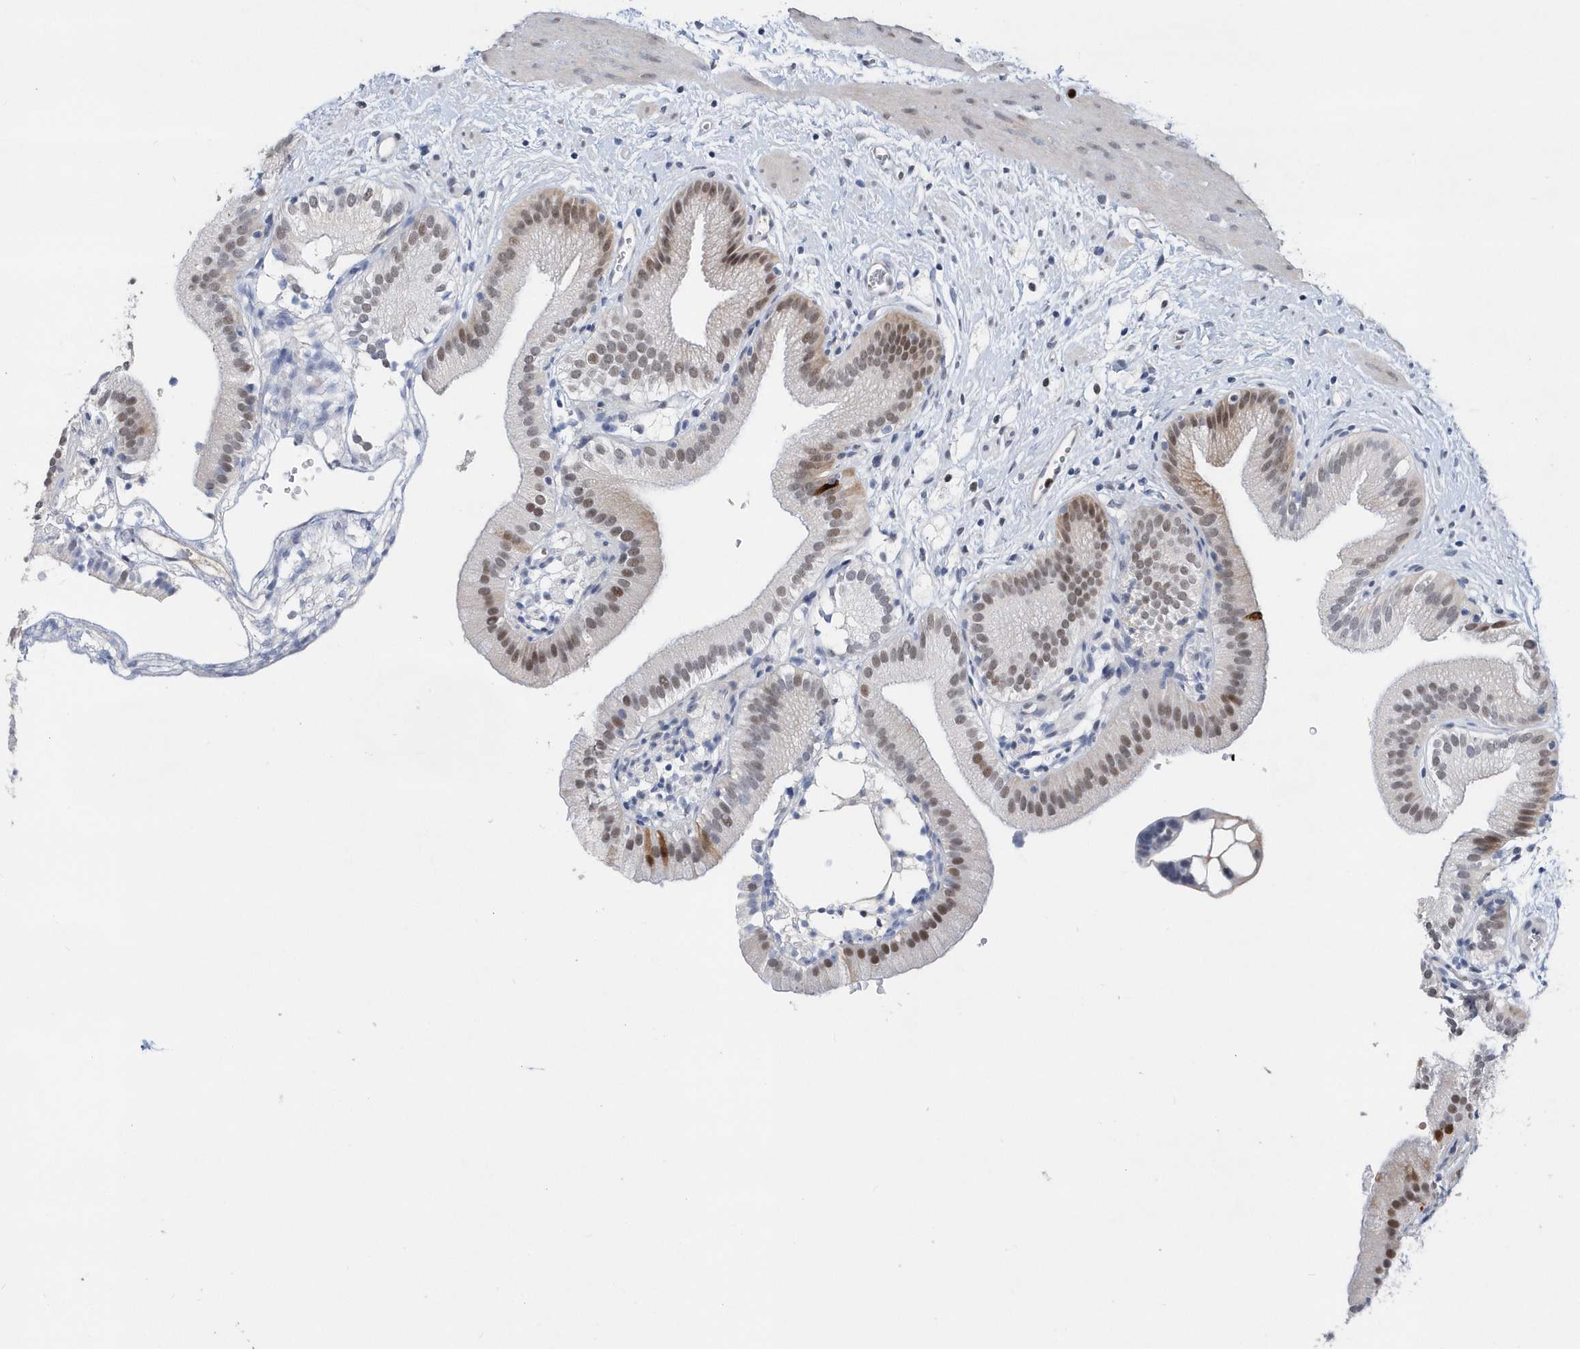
{"staining": {"intensity": "moderate", "quantity": ">75%", "location": "nuclear"}, "tissue": "gallbladder", "cell_type": "Glandular cells", "image_type": "normal", "snomed": [{"axis": "morphology", "description": "Normal tissue, NOS"}, {"axis": "topography", "description": "Gallbladder"}], "caption": "The immunohistochemical stain labels moderate nuclear positivity in glandular cells of benign gallbladder. (DAB (3,3'-diaminobenzidine) IHC with brightfield microscopy, high magnification).", "gene": "RPP30", "patient": {"sex": "male", "age": 55}}